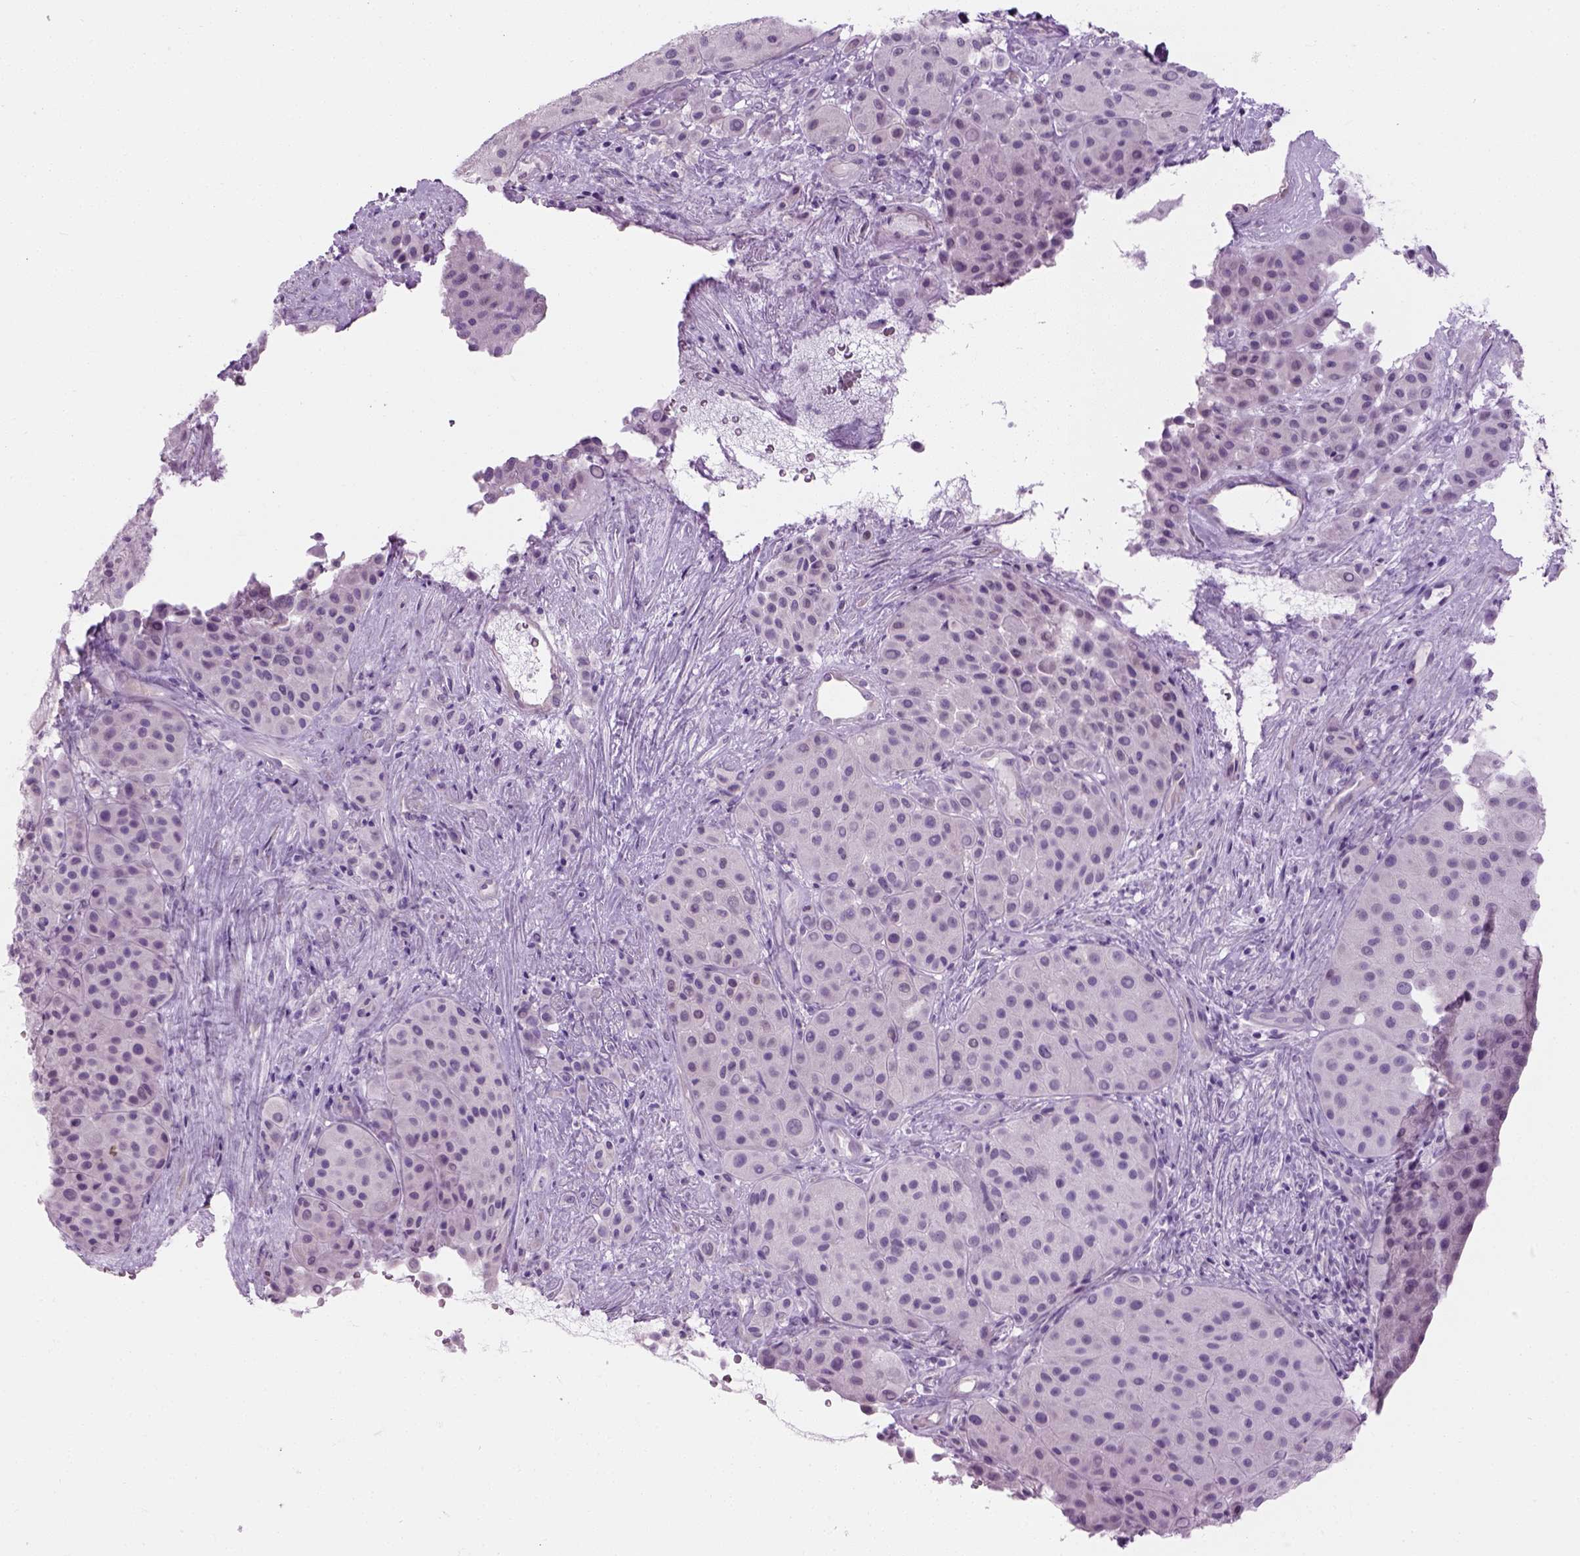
{"staining": {"intensity": "negative", "quantity": "none", "location": "none"}, "tissue": "melanoma", "cell_type": "Tumor cells", "image_type": "cancer", "snomed": [{"axis": "morphology", "description": "Malignant melanoma, Metastatic site"}, {"axis": "topography", "description": "Smooth muscle"}], "caption": "Malignant melanoma (metastatic site) was stained to show a protein in brown. There is no significant staining in tumor cells.", "gene": "CIBAR2", "patient": {"sex": "male", "age": 41}}